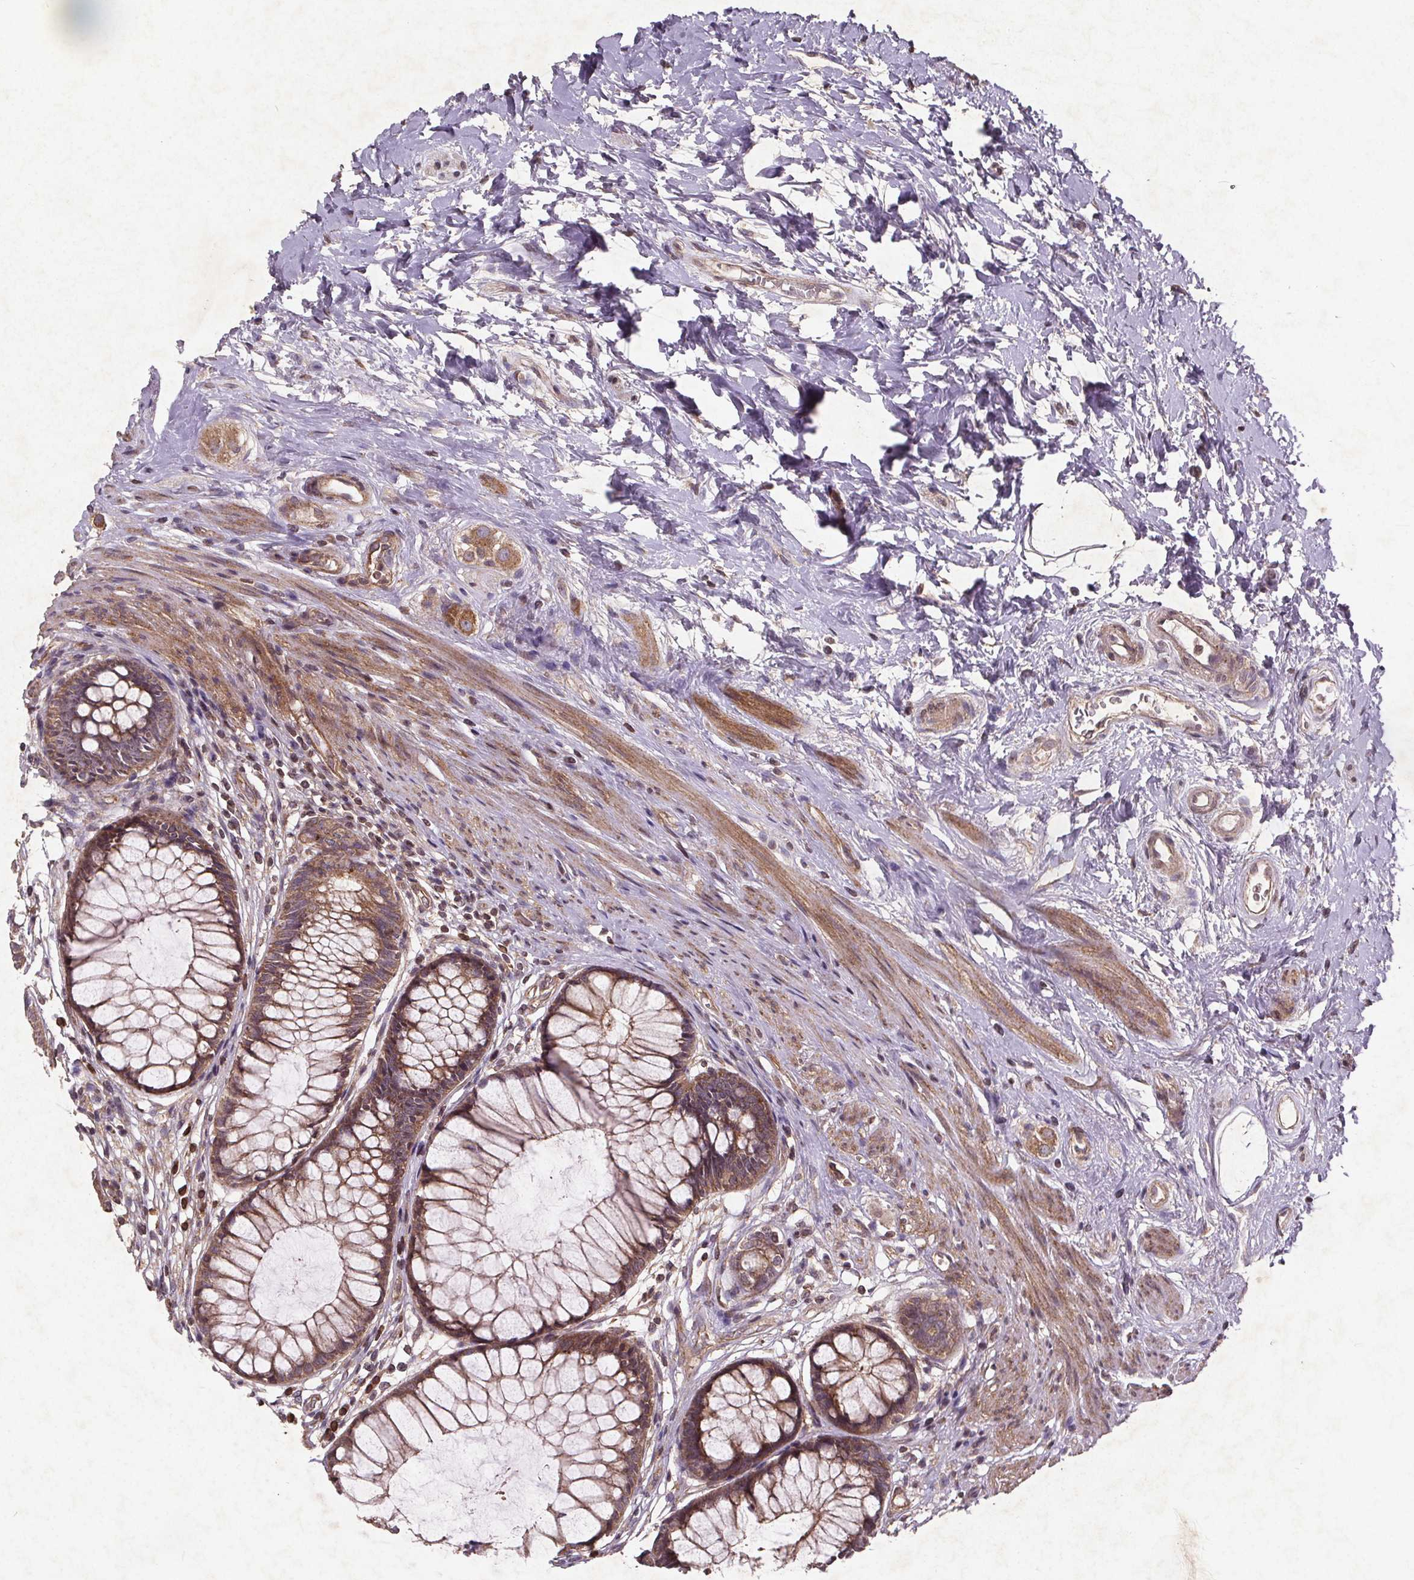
{"staining": {"intensity": "moderate", "quantity": ">75%", "location": "cytoplasmic/membranous"}, "tissue": "rectum", "cell_type": "Glandular cells", "image_type": "normal", "snomed": [{"axis": "morphology", "description": "Normal tissue, NOS"}, {"axis": "topography", "description": "Smooth muscle"}, {"axis": "topography", "description": "Rectum"}], "caption": "Immunohistochemical staining of benign rectum demonstrates >75% levels of moderate cytoplasmic/membranous protein staining in about >75% of glandular cells.", "gene": "STRN3", "patient": {"sex": "male", "age": 53}}